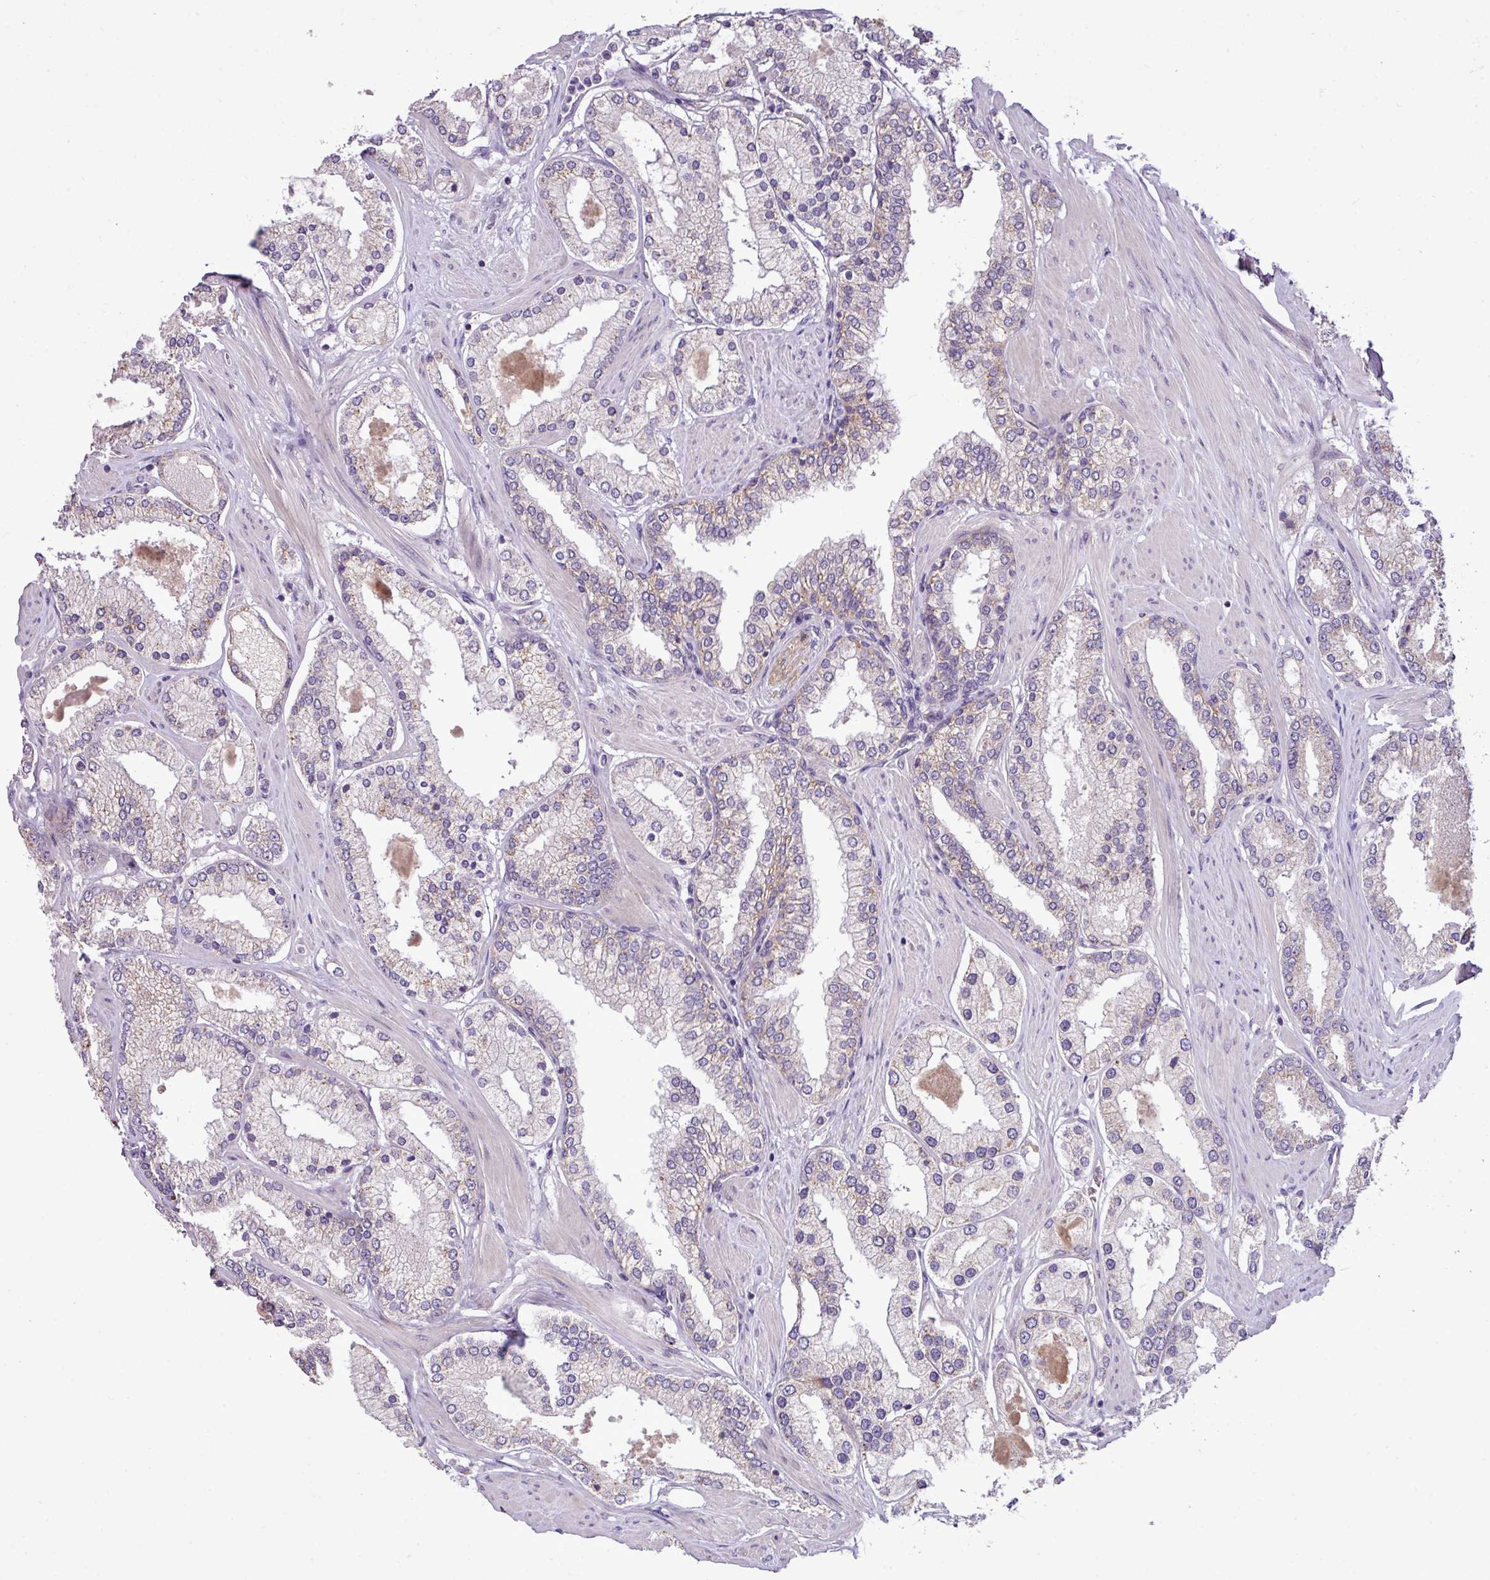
{"staining": {"intensity": "weak", "quantity": "<25%", "location": "cytoplasmic/membranous"}, "tissue": "prostate cancer", "cell_type": "Tumor cells", "image_type": "cancer", "snomed": [{"axis": "morphology", "description": "Adenocarcinoma, Low grade"}, {"axis": "topography", "description": "Prostate"}], "caption": "Tumor cells are negative for brown protein staining in prostate low-grade adenocarcinoma. (Stains: DAB (3,3'-diaminobenzidine) immunohistochemistry with hematoxylin counter stain, Microscopy: brightfield microscopy at high magnification).", "gene": "XIAP", "patient": {"sex": "male", "age": 42}}